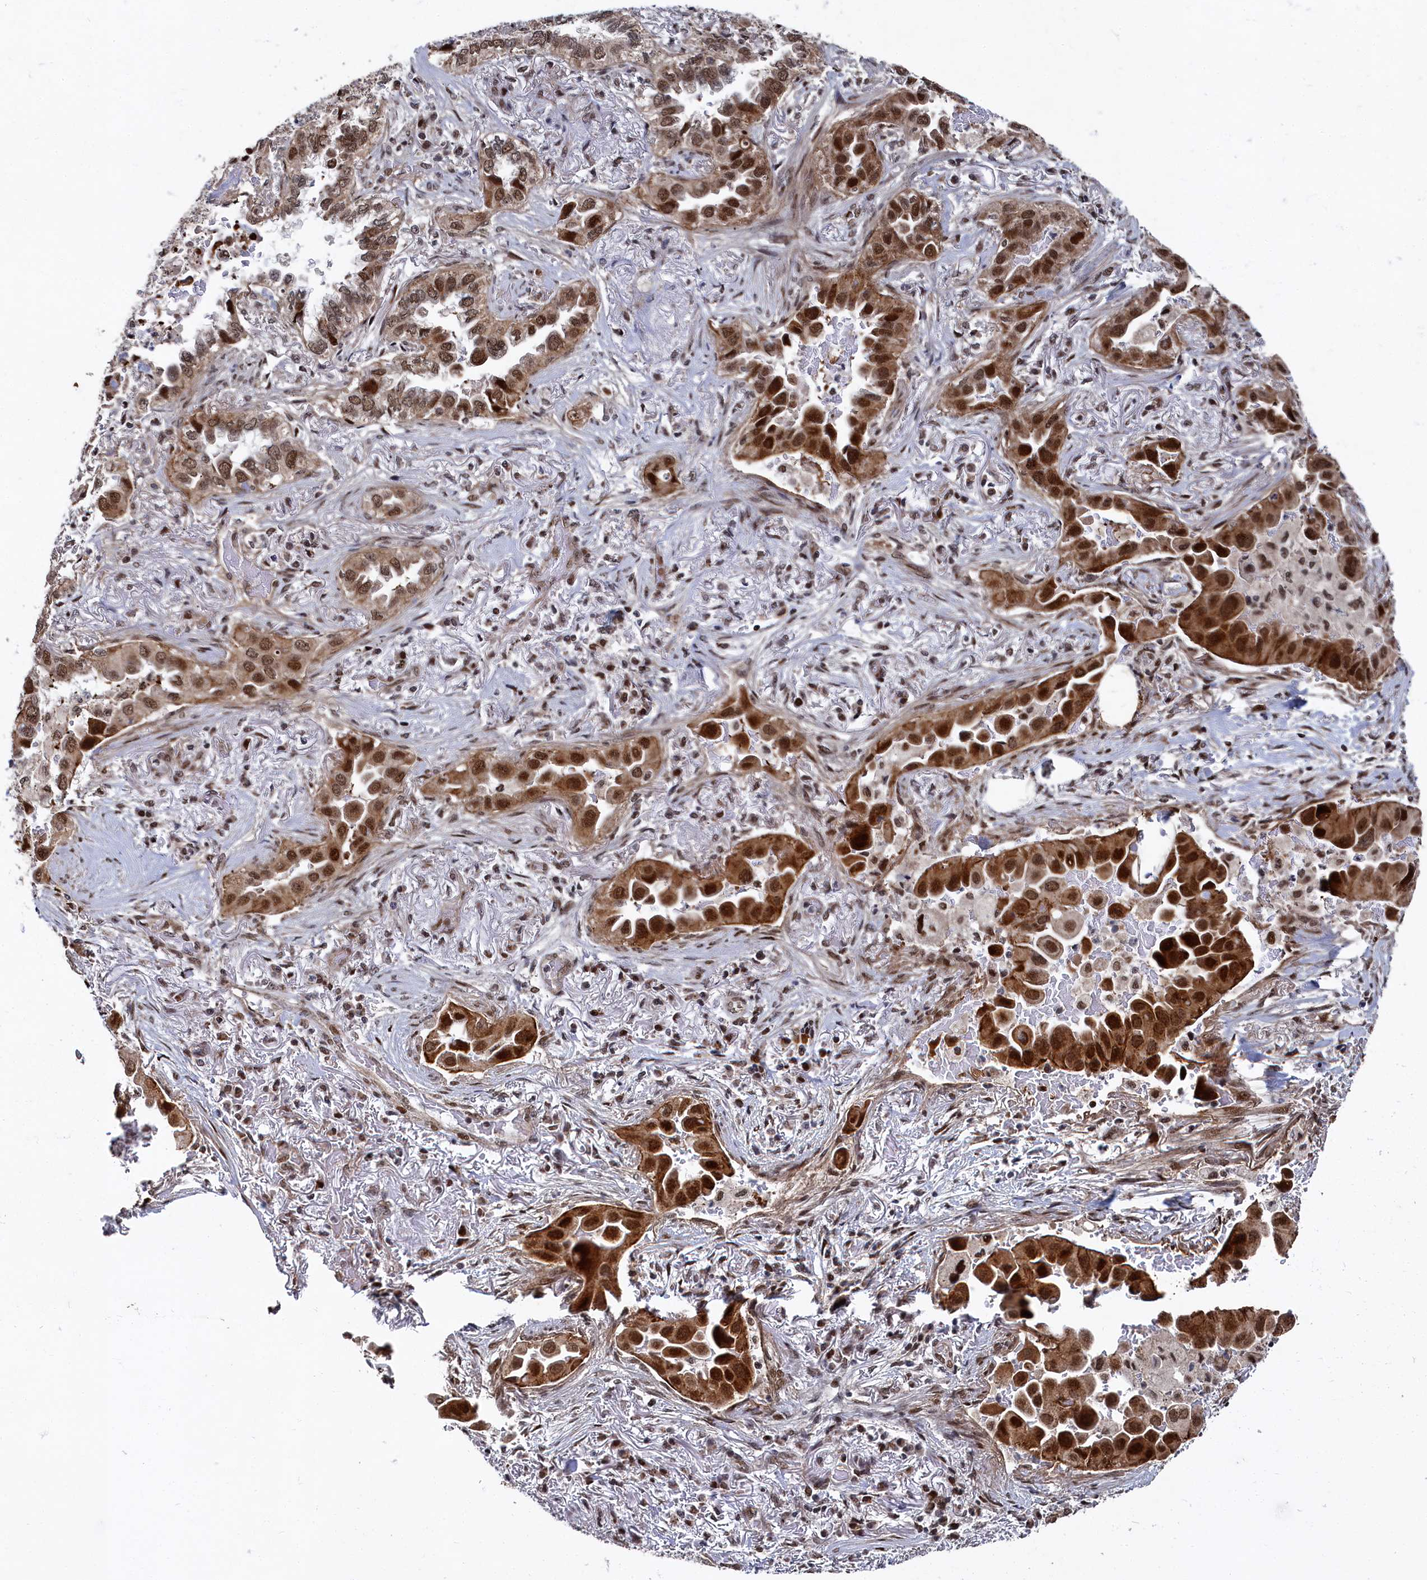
{"staining": {"intensity": "strong", "quantity": ">75%", "location": "cytoplasmic/membranous,nuclear"}, "tissue": "lung cancer", "cell_type": "Tumor cells", "image_type": "cancer", "snomed": [{"axis": "morphology", "description": "Adenocarcinoma, NOS"}, {"axis": "topography", "description": "Lung"}], "caption": "About >75% of tumor cells in human lung cancer (adenocarcinoma) display strong cytoplasmic/membranous and nuclear protein staining as visualized by brown immunohistochemical staining.", "gene": "BUB3", "patient": {"sex": "female", "age": 76}}